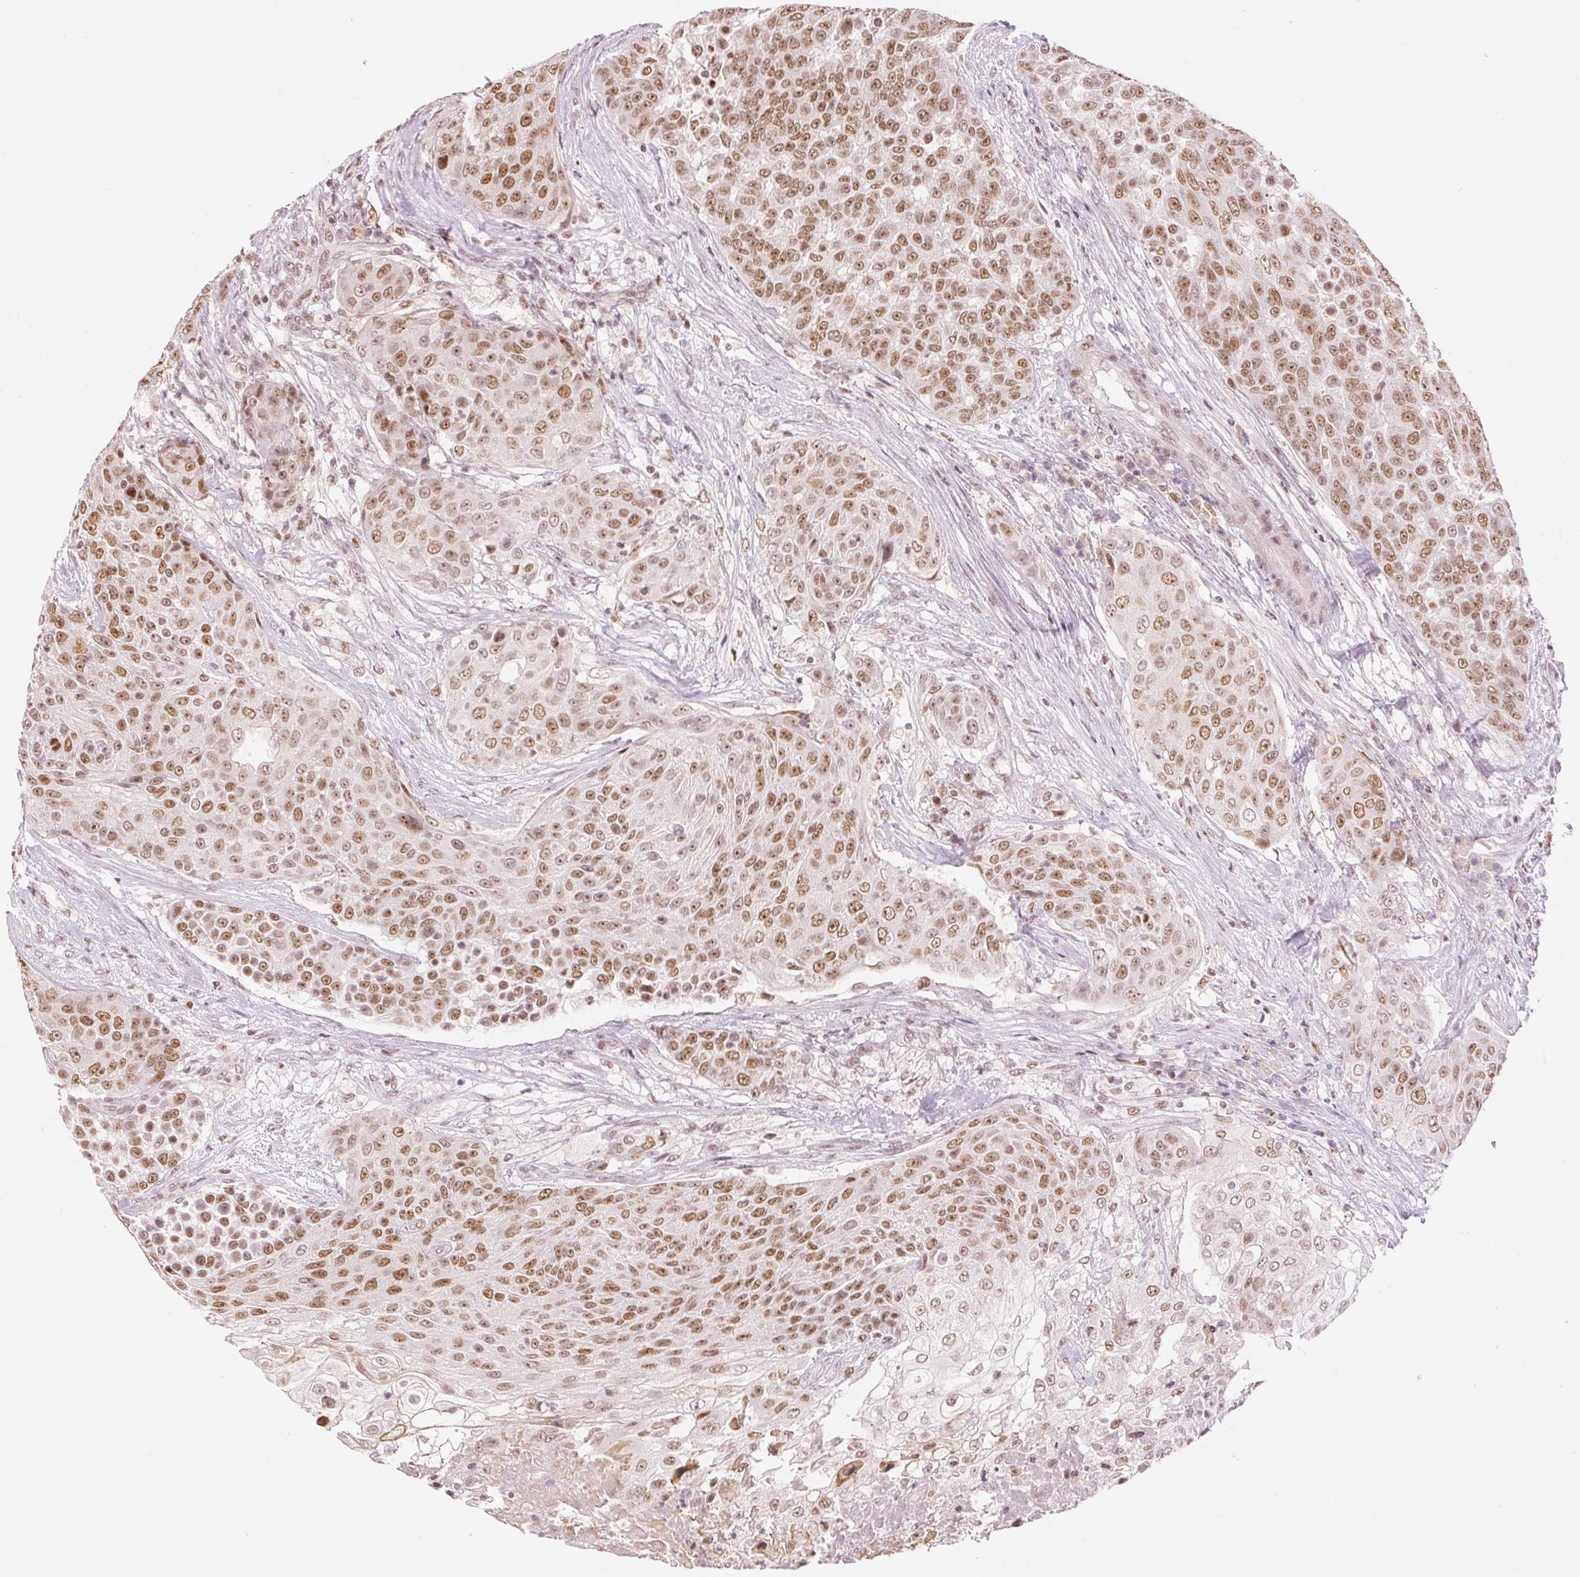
{"staining": {"intensity": "moderate", "quantity": ">75%", "location": "nuclear"}, "tissue": "urothelial cancer", "cell_type": "Tumor cells", "image_type": "cancer", "snomed": [{"axis": "morphology", "description": "Urothelial carcinoma, High grade"}, {"axis": "topography", "description": "Urinary bladder"}], "caption": "An IHC histopathology image of neoplastic tissue is shown. Protein staining in brown highlights moderate nuclear positivity in high-grade urothelial carcinoma within tumor cells.", "gene": "DEK", "patient": {"sex": "female", "age": 63}}